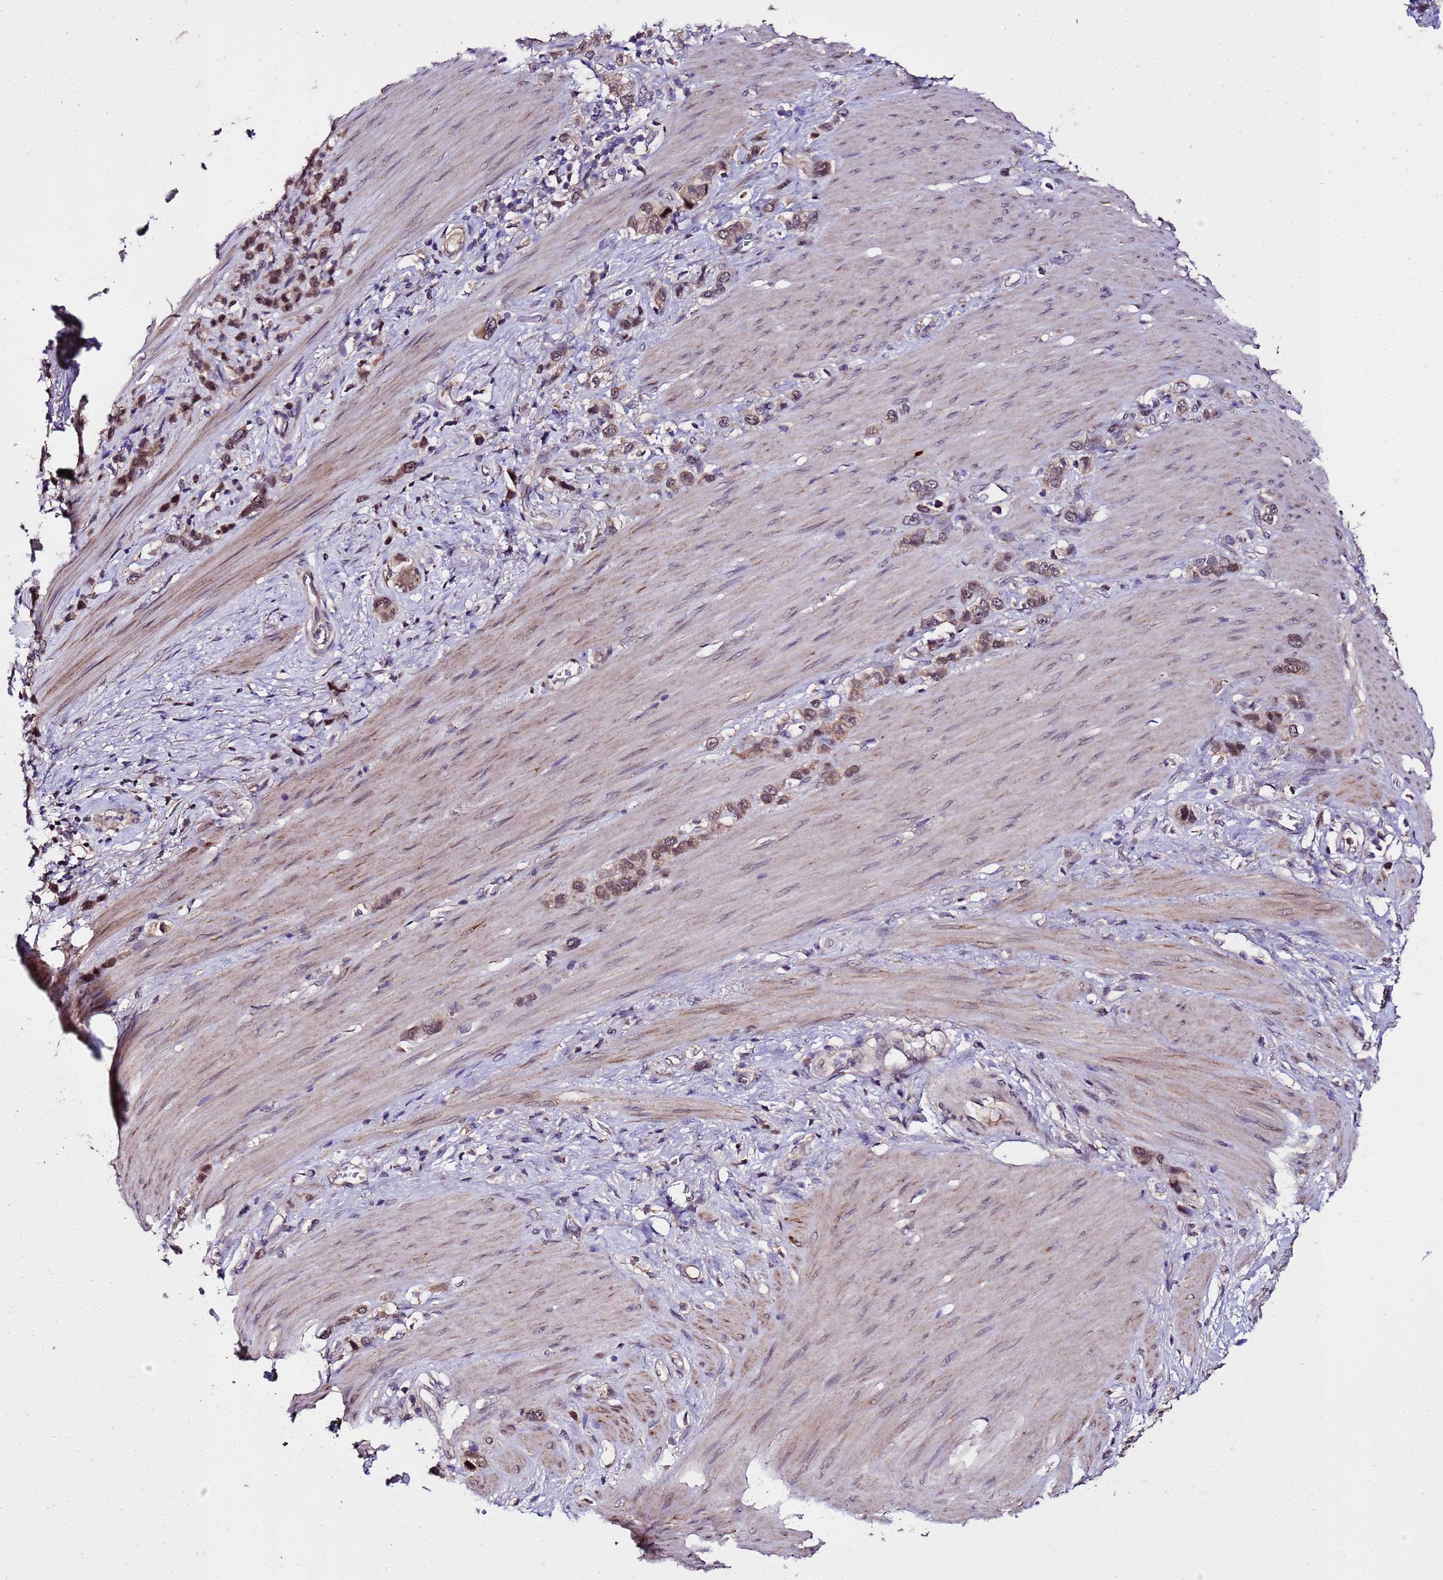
{"staining": {"intensity": "moderate", "quantity": ">75%", "location": "cytoplasmic/membranous,nuclear"}, "tissue": "stomach cancer", "cell_type": "Tumor cells", "image_type": "cancer", "snomed": [{"axis": "morphology", "description": "Adenocarcinoma, NOS"}, {"axis": "morphology", "description": "Adenocarcinoma, High grade"}, {"axis": "topography", "description": "Stomach, upper"}, {"axis": "topography", "description": "Stomach, lower"}], "caption": "Immunohistochemical staining of stomach cancer (adenocarcinoma) displays medium levels of moderate cytoplasmic/membranous and nuclear expression in approximately >75% of tumor cells.", "gene": "ZNF329", "patient": {"sex": "female", "age": 65}}